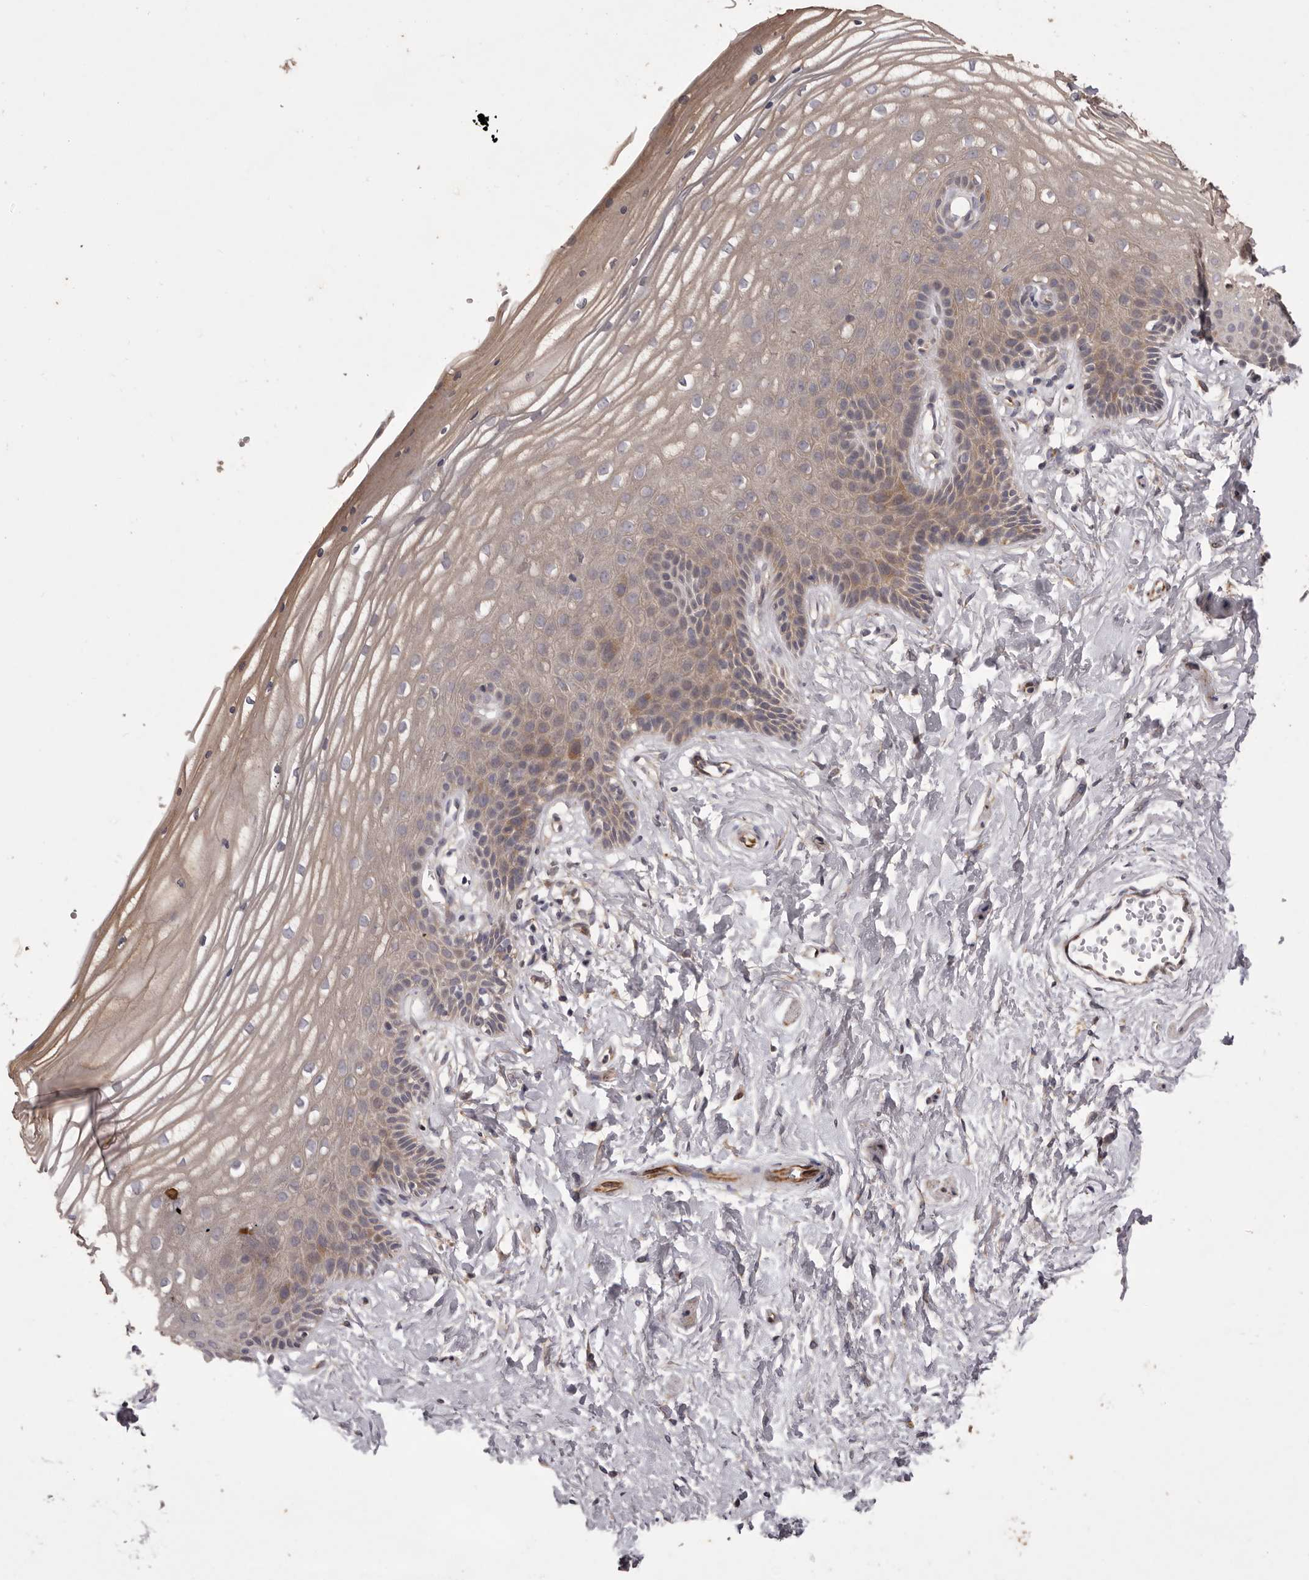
{"staining": {"intensity": "weak", "quantity": "<25%", "location": "cytoplasmic/membranous"}, "tissue": "vagina", "cell_type": "Squamous epithelial cells", "image_type": "normal", "snomed": [{"axis": "morphology", "description": "Normal tissue, NOS"}, {"axis": "topography", "description": "Vagina"}, {"axis": "topography", "description": "Cervix"}], "caption": "A histopathology image of vagina stained for a protein displays no brown staining in squamous epithelial cells.", "gene": "PNRC1", "patient": {"sex": "female", "age": 40}}